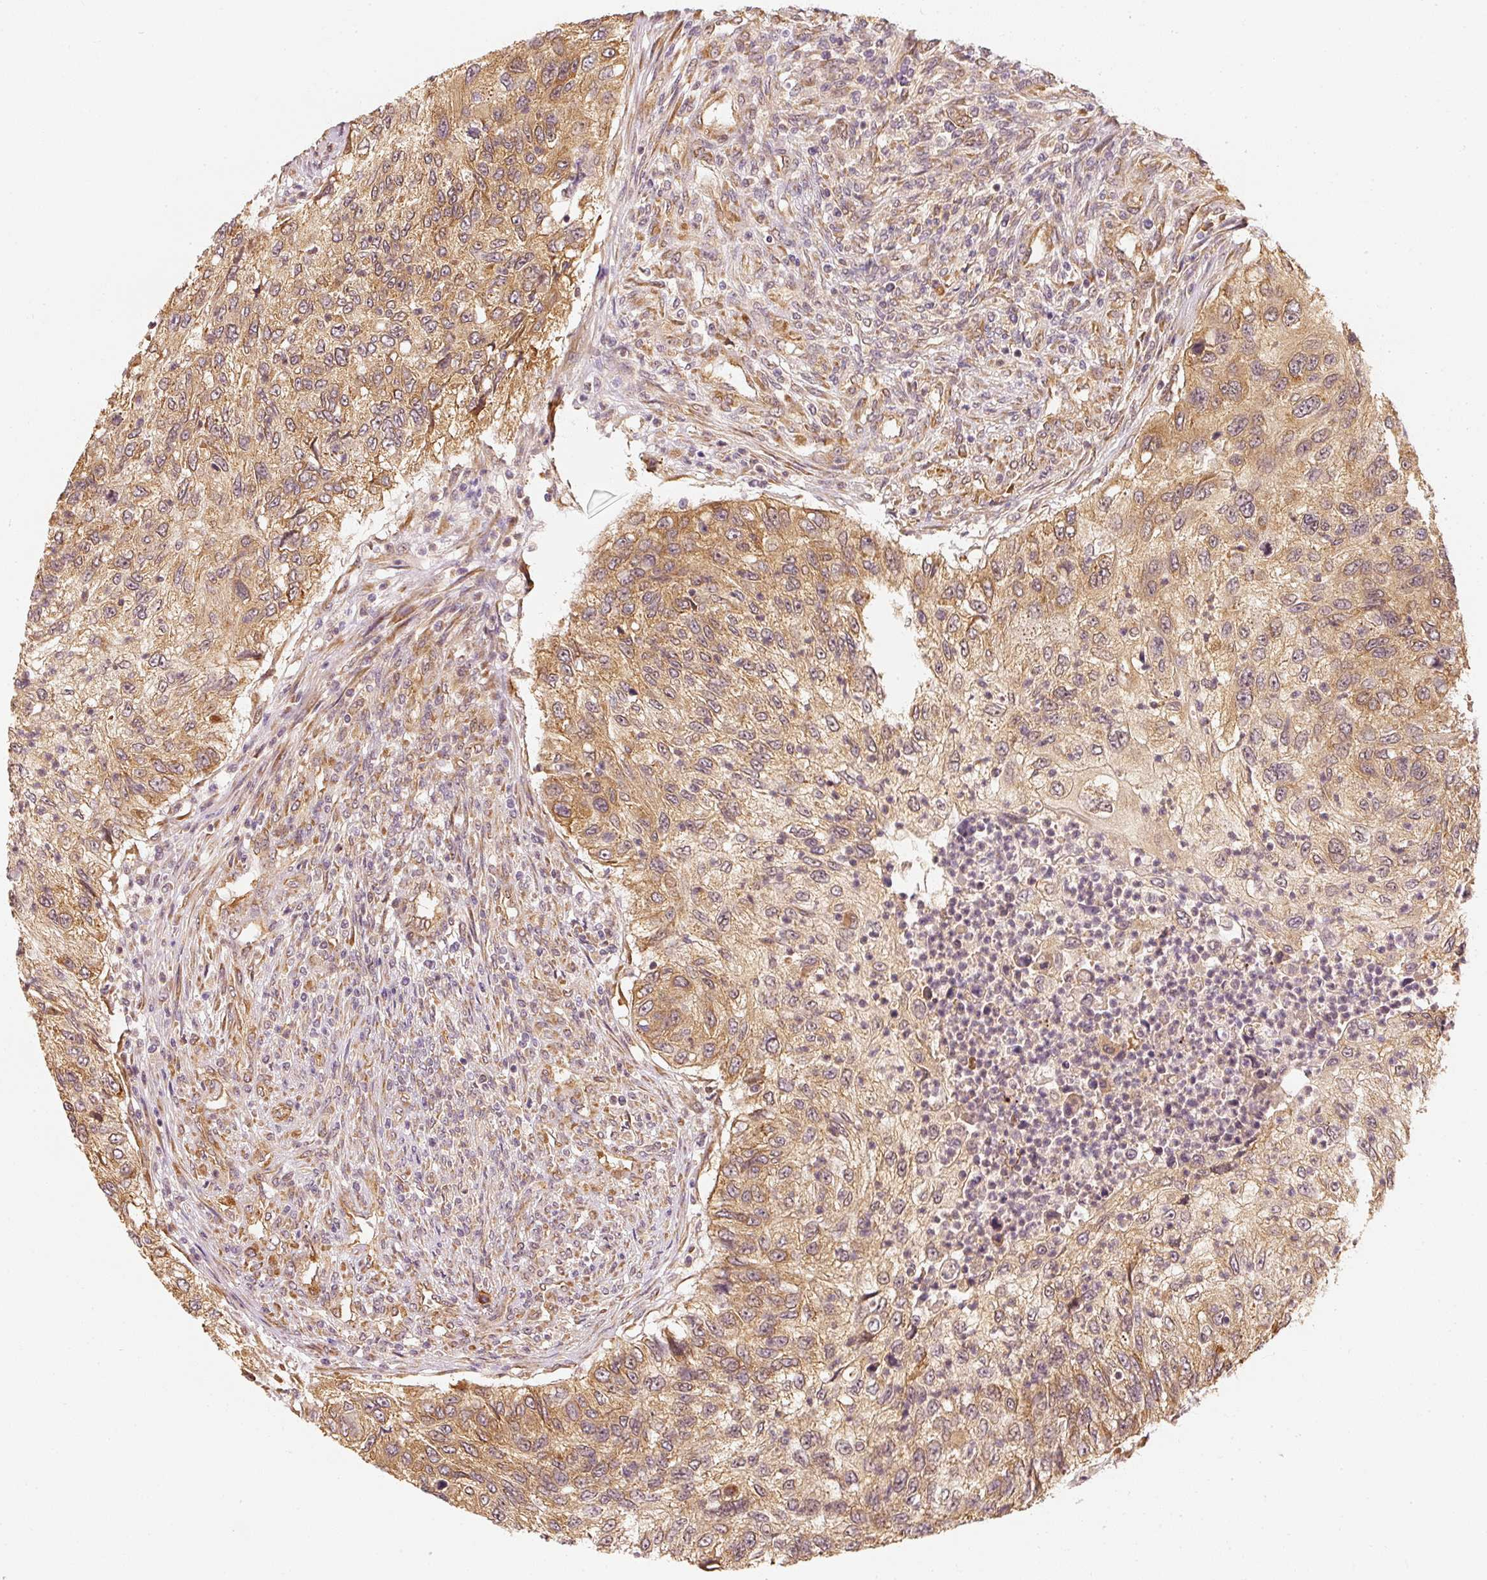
{"staining": {"intensity": "moderate", "quantity": ">75%", "location": "cytoplasmic/membranous"}, "tissue": "urothelial cancer", "cell_type": "Tumor cells", "image_type": "cancer", "snomed": [{"axis": "morphology", "description": "Urothelial carcinoma, High grade"}, {"axis": "topography", "description": "Urinary bladder"}], "caption": "Urothelial cancer was stained to show a protein in brown. There is medium levels of moderate cytoplasmic/membranous positivity in about >75% of tumor cells. (DAB (3,3'-diaminobenzidine) = brown stain, brightfield microscopy at high magnification).", "gene": "EEF1A2", "patient": {"sex": "female", "age": 60}}